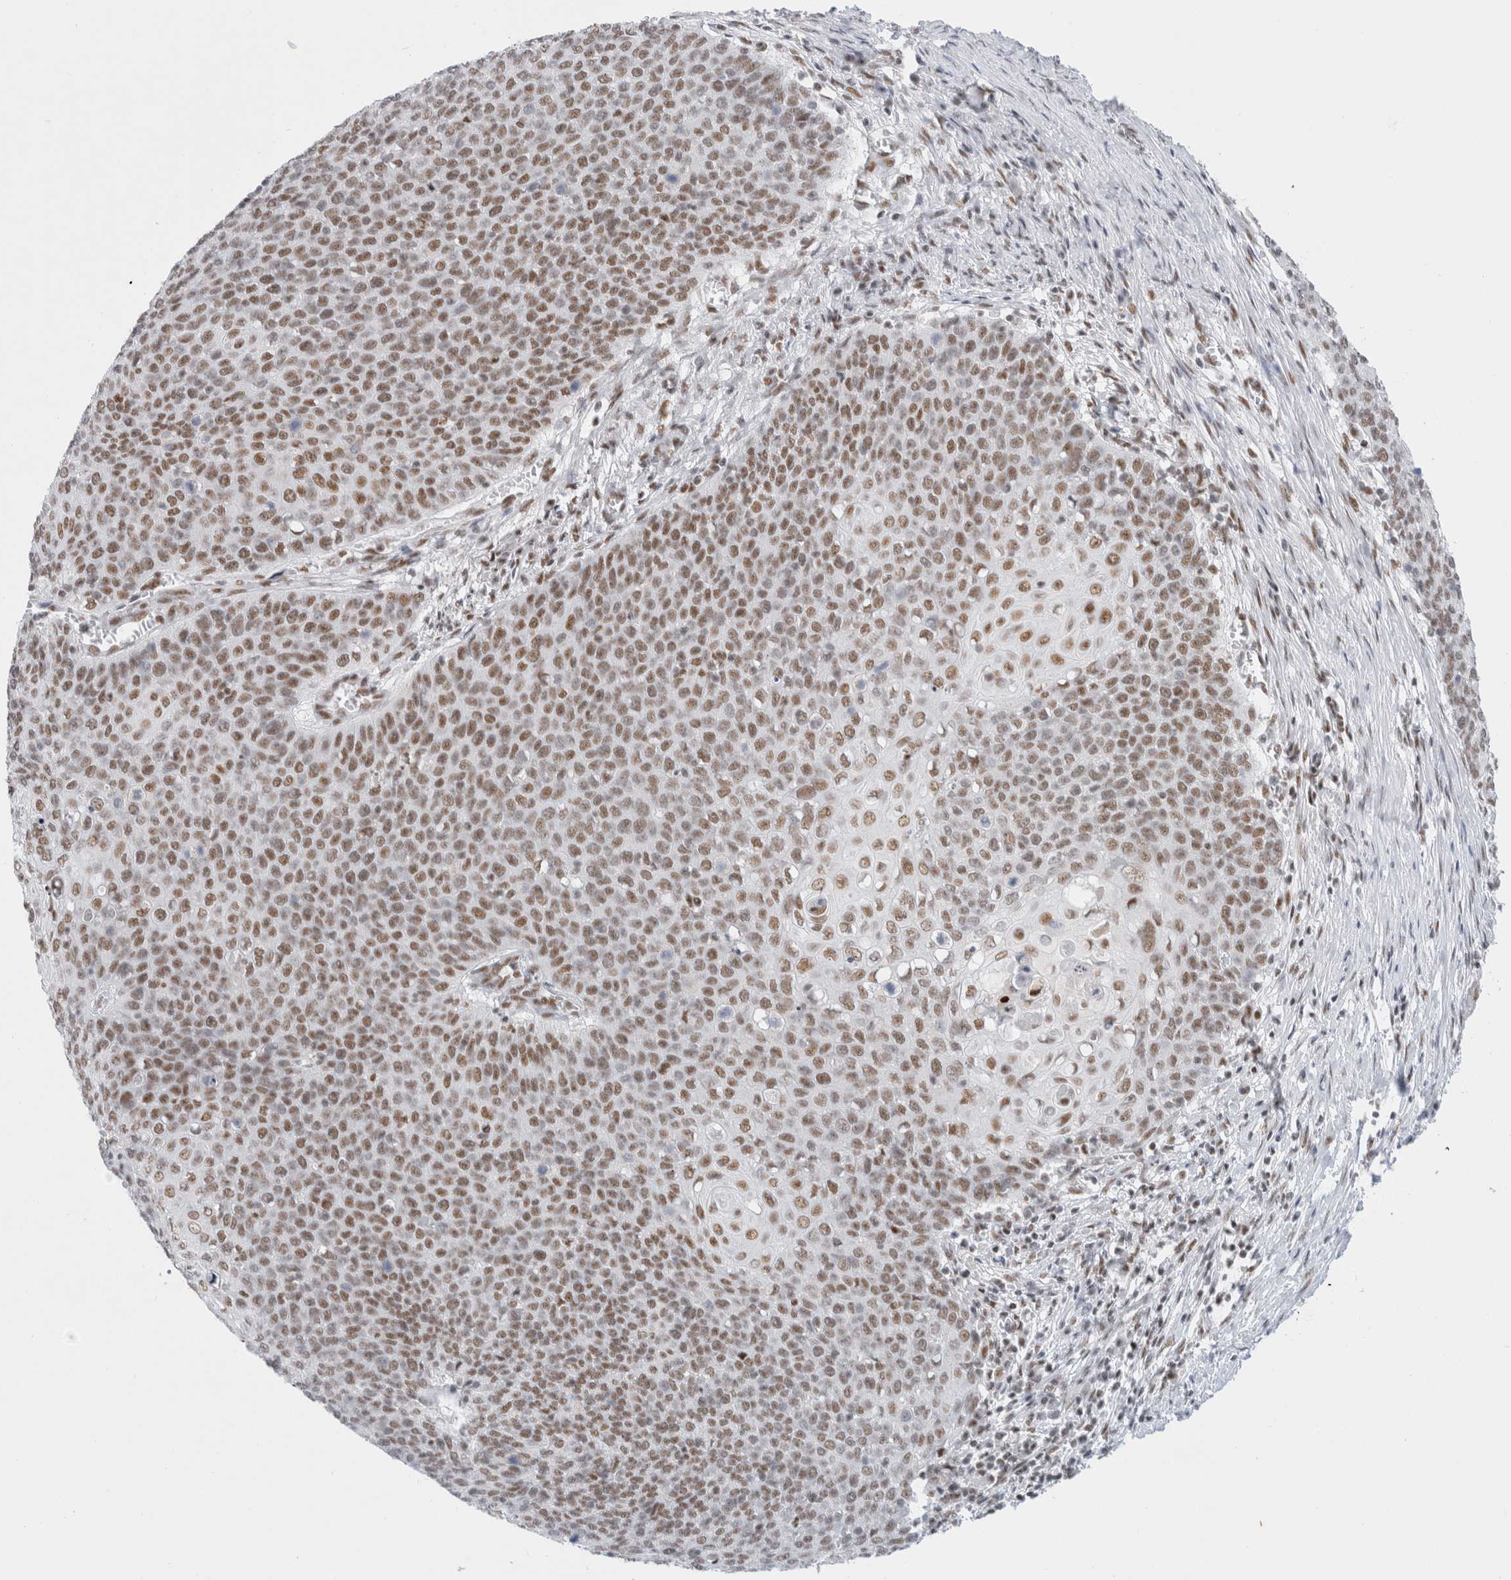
{"staining": {"intensity": "moderate", "quantity": ">75%", "location": "nuclear"}, "tissue": "cervical cancer", "cell_type": "Tumor cells", "image_type": "cancer", "snomed": [{"axis": "morphology", "description": "Squamous cell carcinoma, NOS"}, {"axis": "topography", "description": "Cervix"}], "caption": "Protein staining displays moderate nuclear positivity in about >75% of tumor cells in squamous cell carcinoma (cervical). (DAB (3,3'-diaminobenzidine) = brown stain, brightfield microscopy at high magnification).", "gene": "COPS7A", "patient": {"sex": "female", "age": 39}}